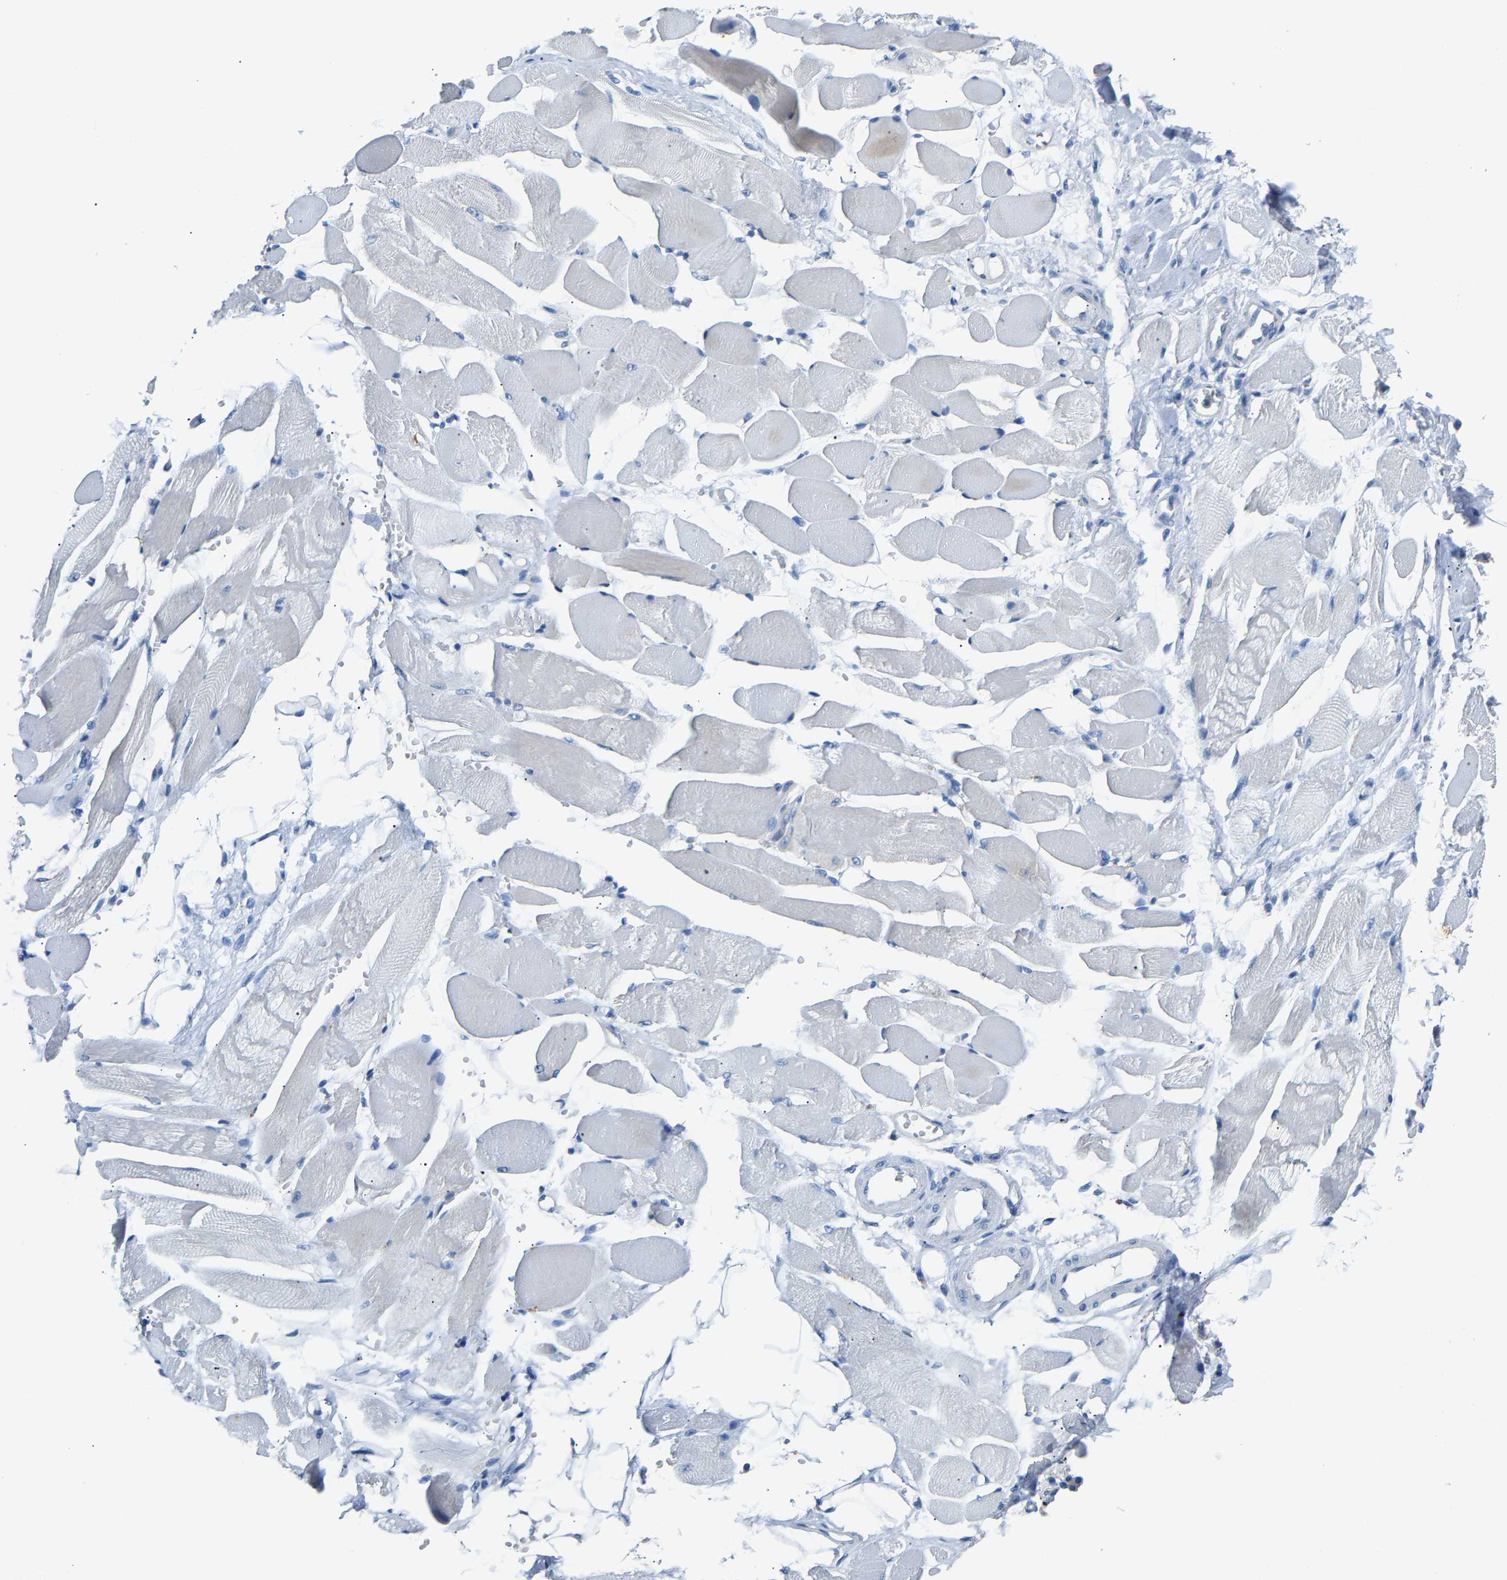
{"staining": {"intensity": "negative", "quantity": "none", "location": "none"}, "tissue": "skeletal muscle", "cell_type": "Myocytes", "image_type": "normal", "snomed": [{"axis": "morphology", "description": "Normal tissue, NOS"}, {"axis": "topography", "description": "Skeletal muscle"}, {"axis": "topography", "description": "Peripheral nerve tissue"}], "caption": "High magnification brightfield microscopy of unremarkable skeletal muscle stained with DAB (3,3'-diaminobenzidine) (brown) and counterstained with hematoxylin (blue): myocytes show no significant expression. The staining is performed using DAB brown chromogen with nuclei counter-stained in using hematoxylin.", "gene": "DNAAF5", "patient": {"sex": "female", "age": 84}}